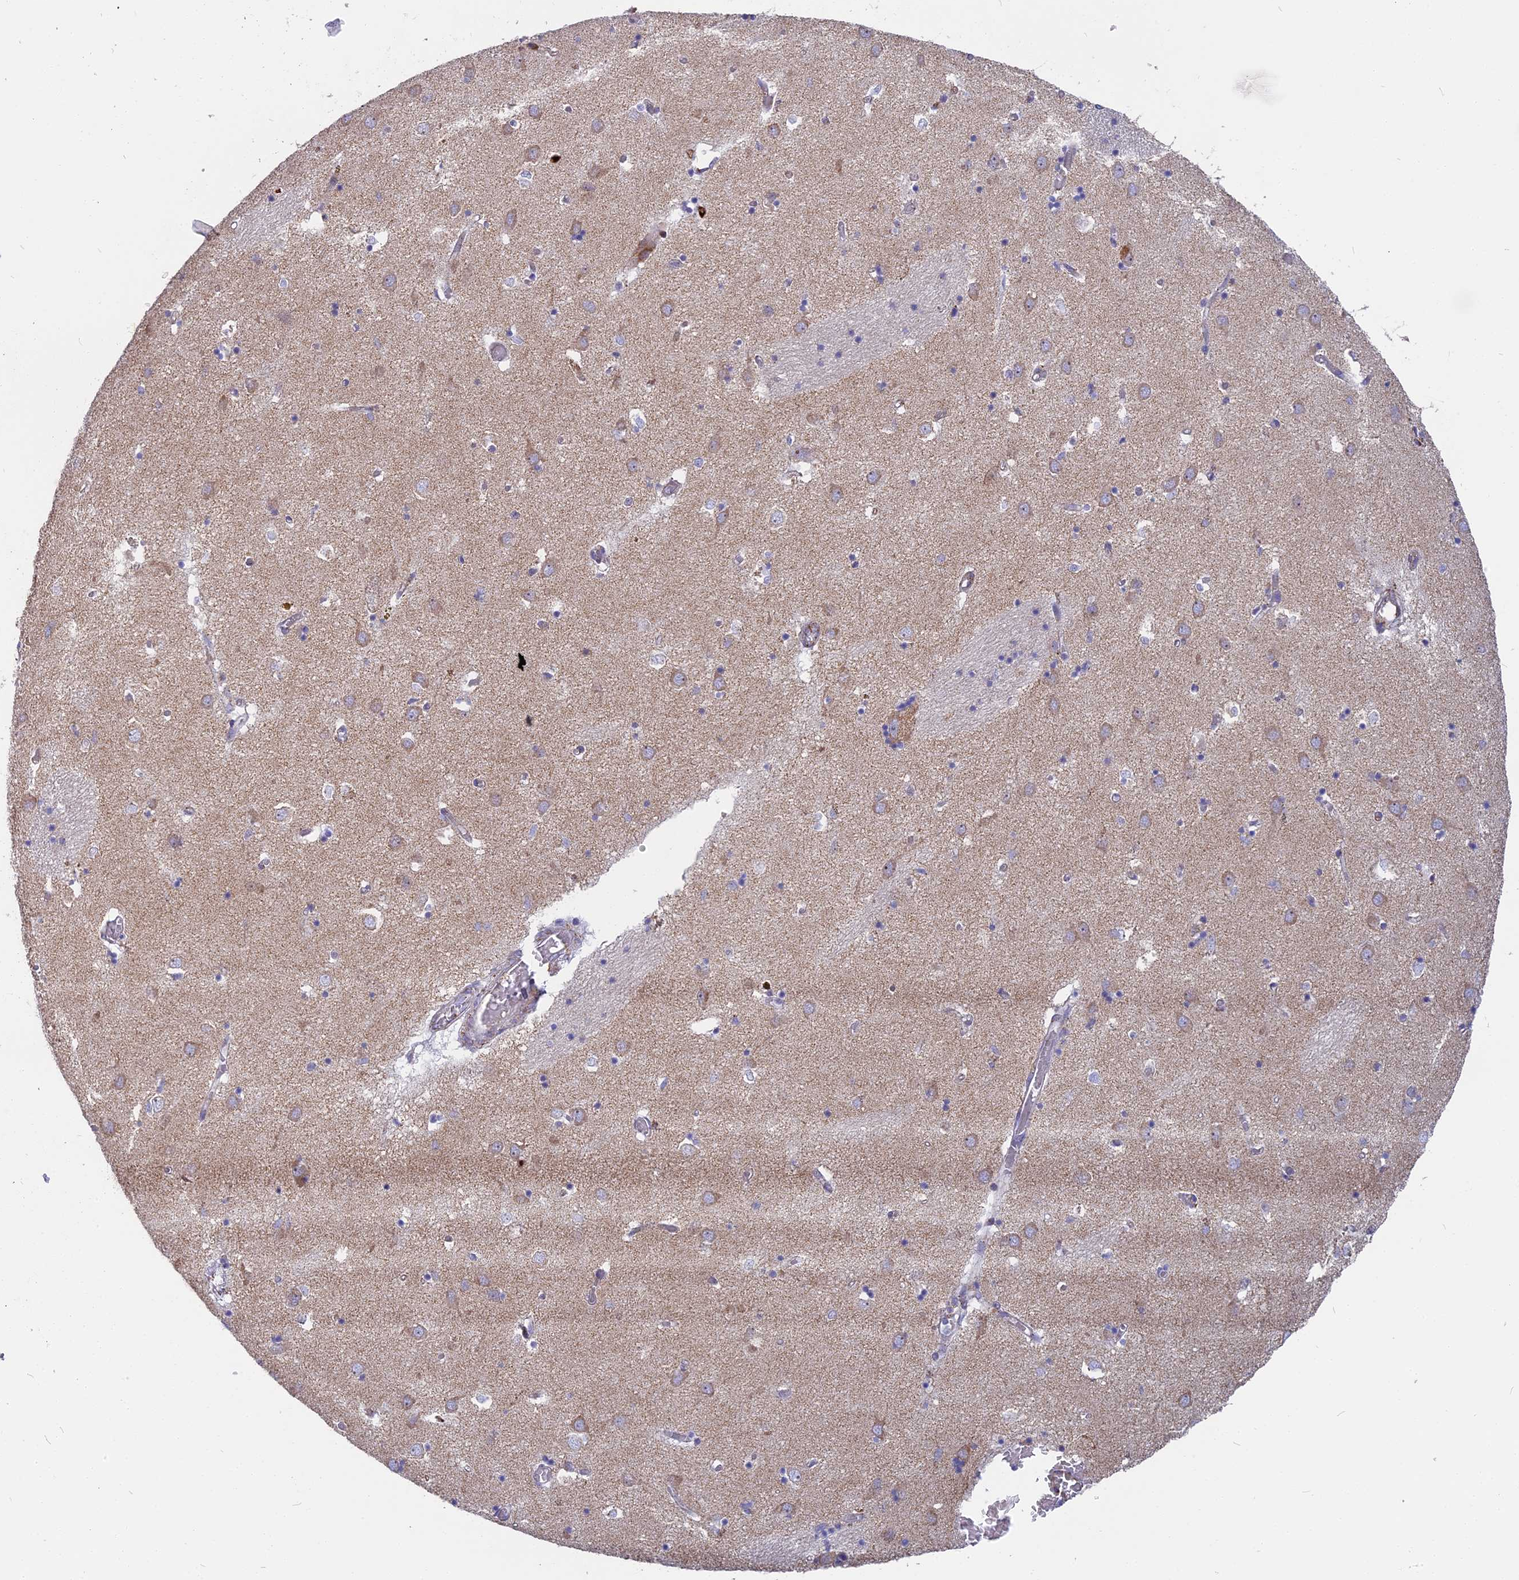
{"staining": {"intensity": "negative", "quantity": "none", "location": "none"}, "tissue": "caudate", "cell_type": "Glial cells", "image_type": "normal", "snomed": [{"axis": "morphology", "description": "Normal tissue, NOS"}, {"axis": "topography", "description": "Lateral ventricle wall"}], "caption": "There is no significant expression in glial cells of caudate. (Stains: DAB (3,3'-diaminobenzidine) immunohistochemistry with hematoxylin counter stain, Microscopy: brightfield microscopy at high magnification).", "gene": "DTWD1", "patient": {"sex": "male", "age": 70}}